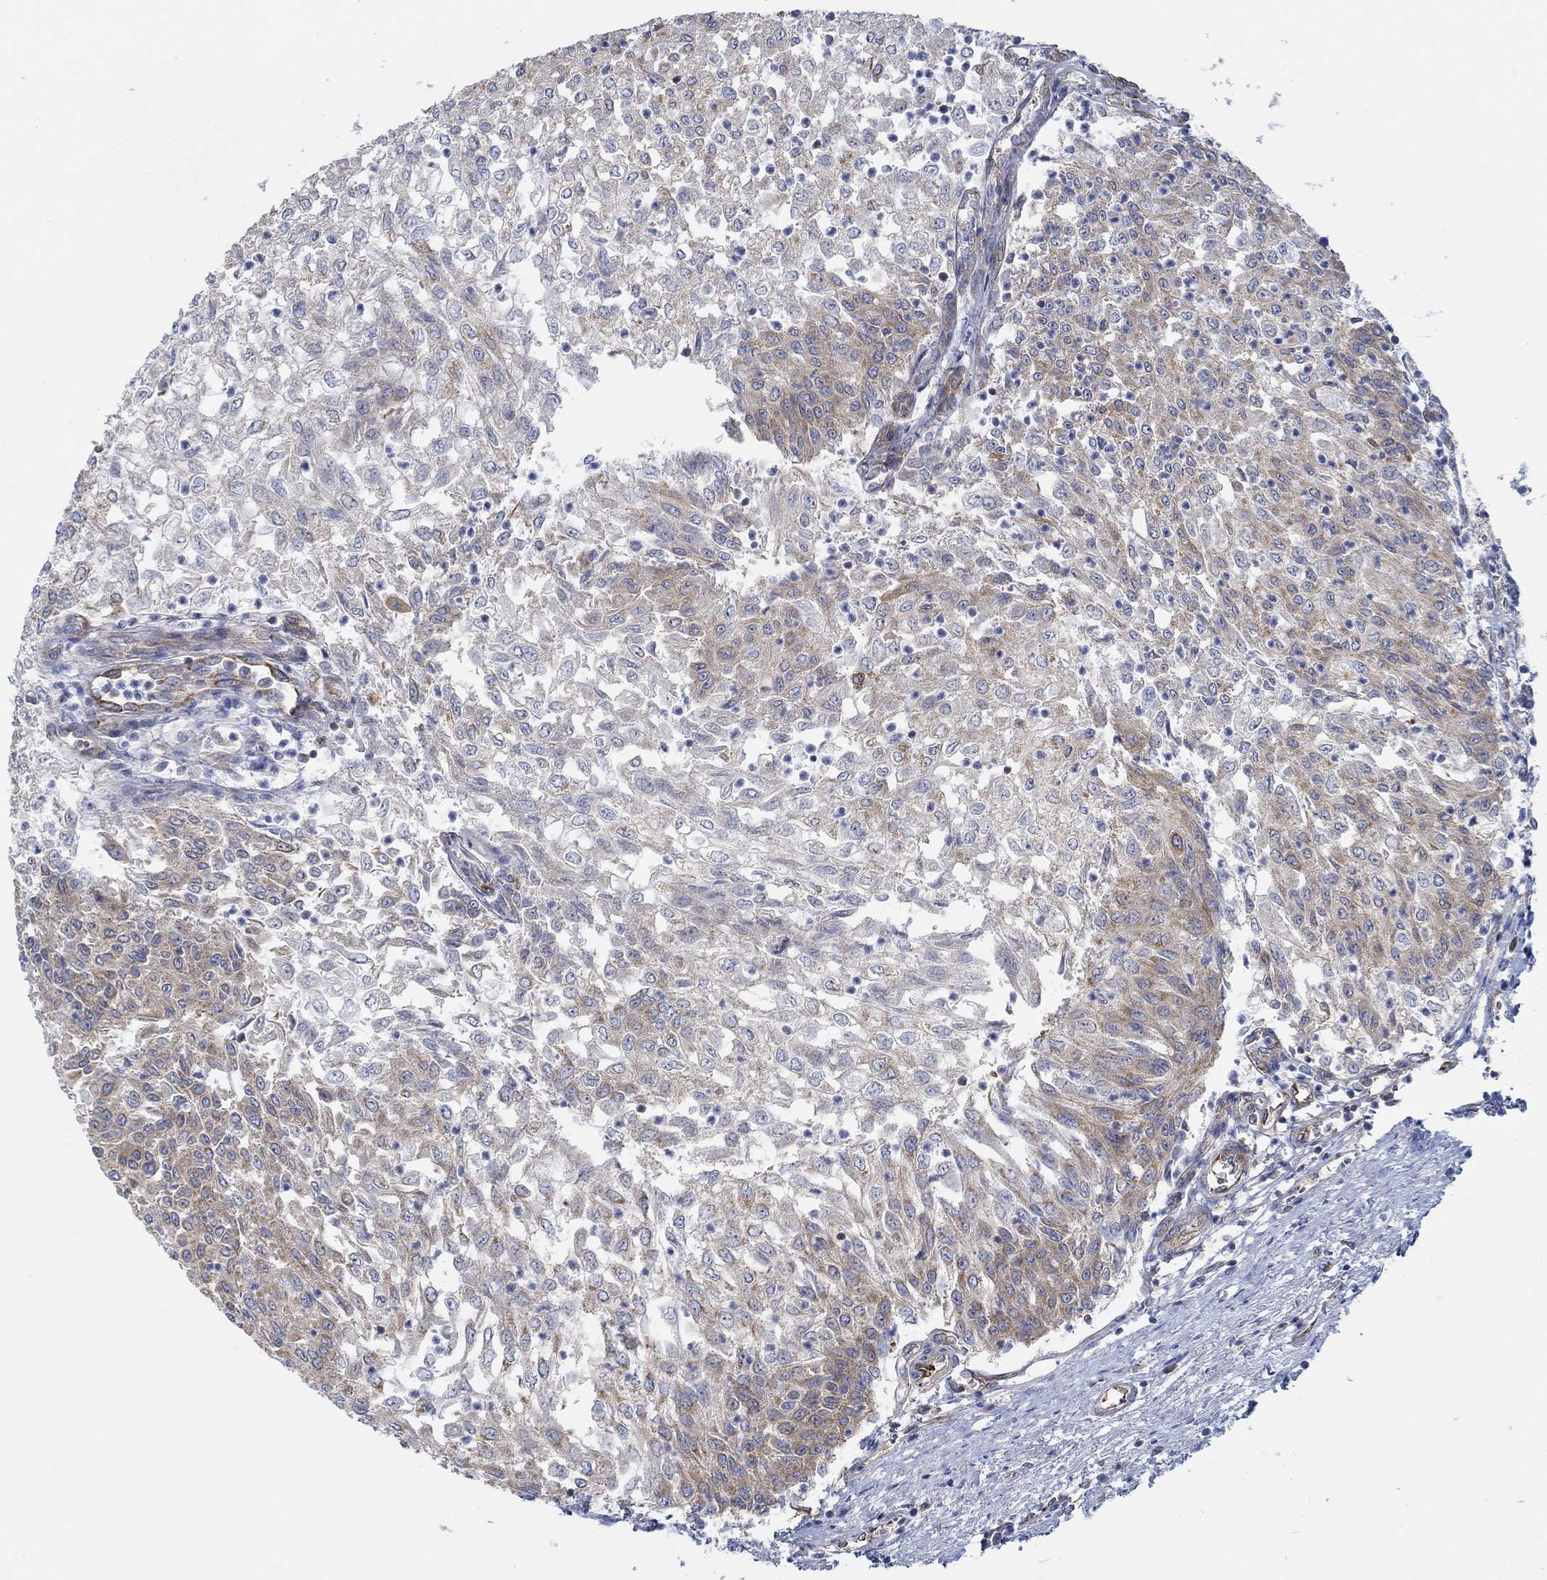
{"staining": {"intensity": "moderate", "quantity": ">75%", "location": "cytoplasmic/membranous"}, "tissue": "urothelial cancer", "cell_type": "Tumor cells", "image_type": "cancer", "snomed": [{"axis": "morphology", "description": "Urothelial carcinoma, Low grade"}, {"axis": "topography", "description": "Urinary bladder"}], "caption": "Immunohistochemical staining of urothelial cancer exhibits medium levels of moderate cytoplasmic/membranous expression in approximately >75% of tumor cells. Ihc stains the protein of interest in brown and the nuclei are stained blue.", "gene": "SPAG9", "patient": {"sex": "male", "age": 78}}